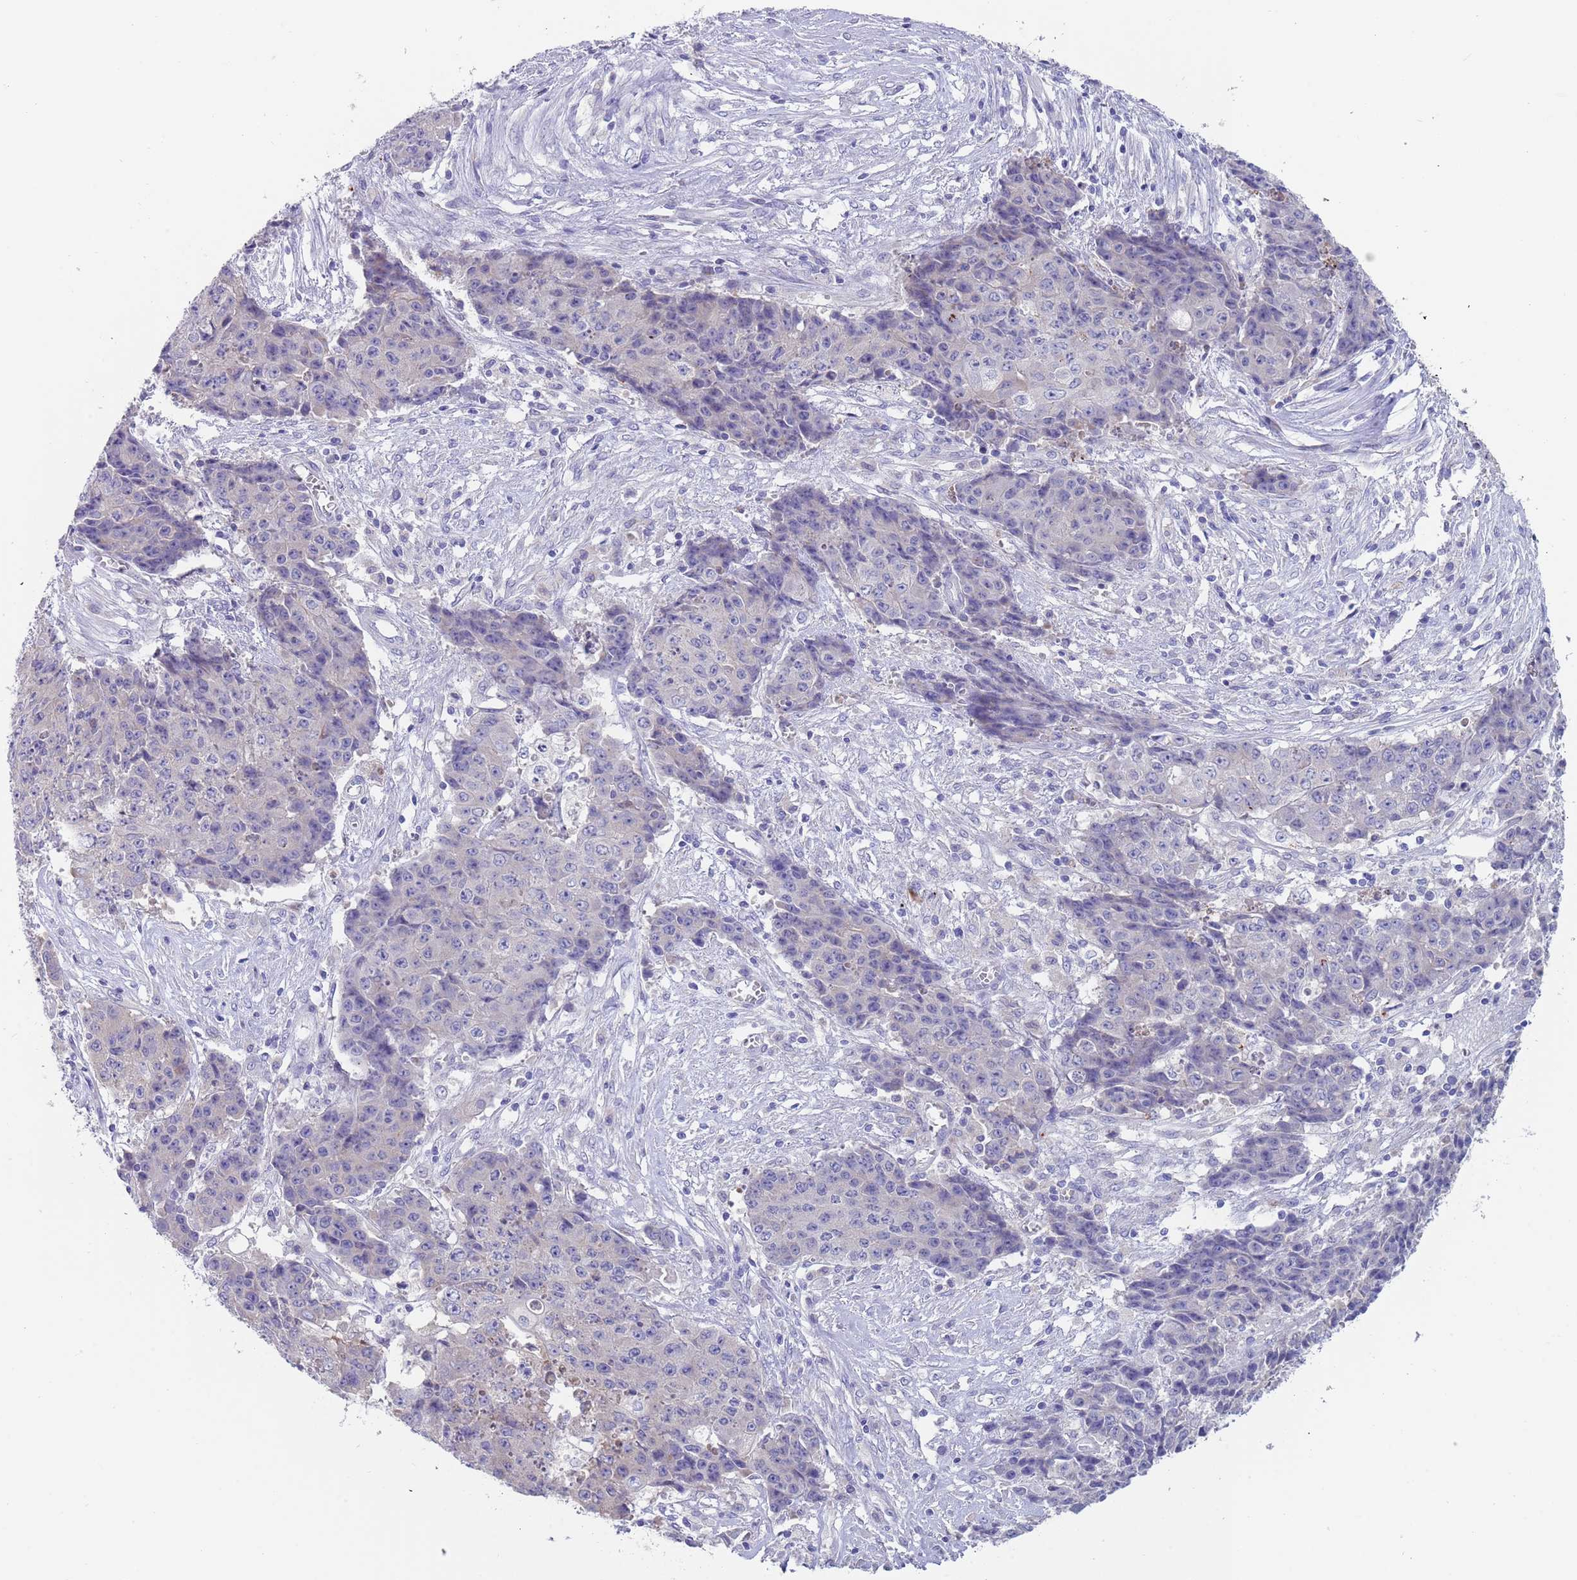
{"staining": {"intensity": "negative", "quantity": "none", "location": "none"}, "tissue": "ovarian cancer", "cell_type": "Tumor cells", "image_type": "cancer", "snomed": [{"axis": "morphology", "description": "Carcinoma, endometroid"}, {"axis": "topography", "description": "Ovary"}], "caption": "The image demonstrates no staining of tumor cells in ovarian cancer (endometroid carcinoma).", "gene": "TYW1", "patient": {"sex": "female", "age": 42}}